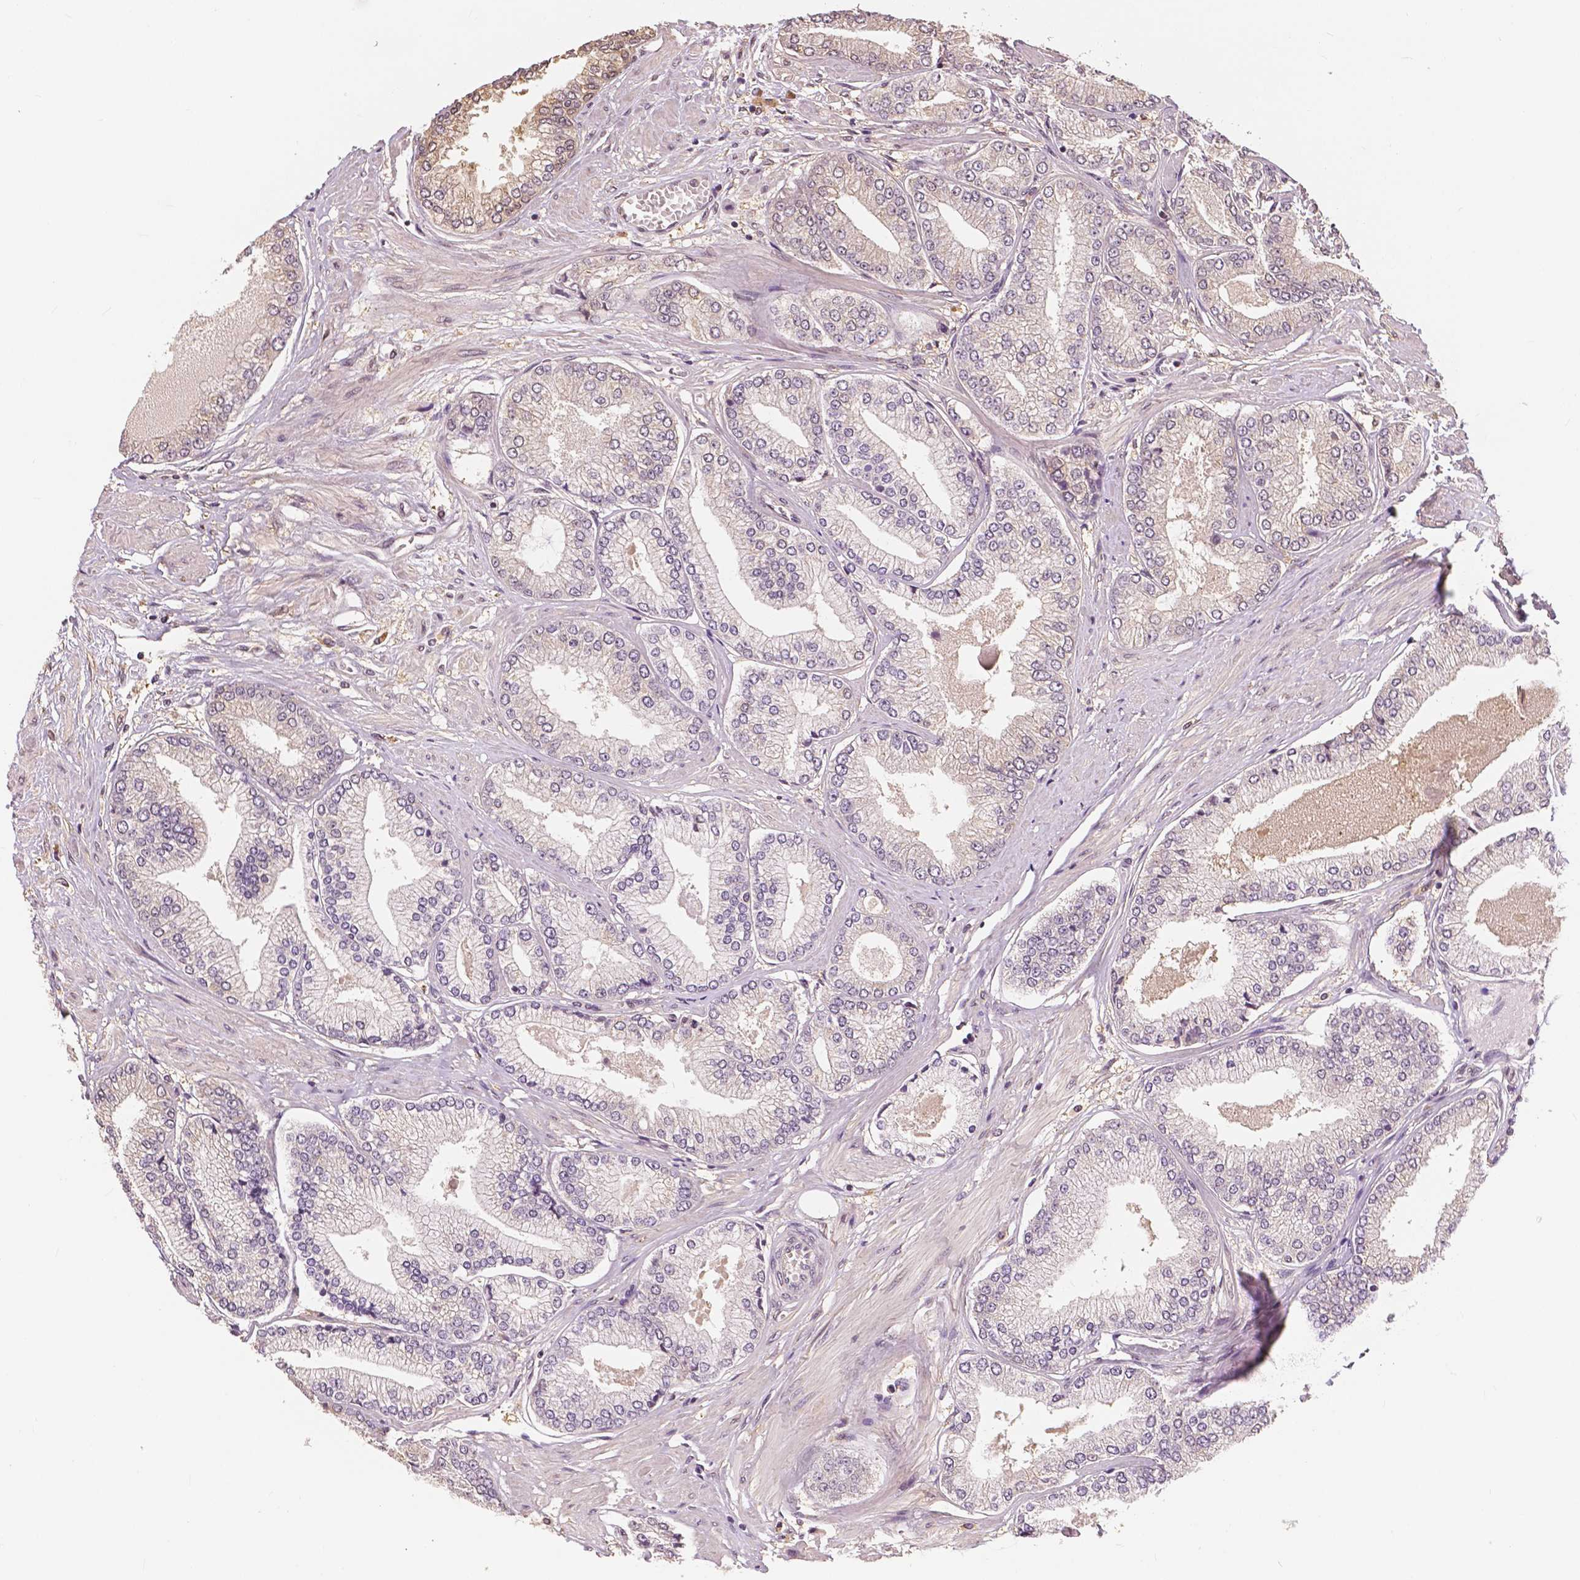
{"staining": {"intensity": "weak", "quantity": "<25%", "location": "cytoplasmic/membranous,nuclear"}, "tissue": "prostate cancer", "cell_type": "Tumor cells", "image_type": "cancer", "snomed": [{"axis": "morphology", "description": "Adenocarcinoma, Low grade"}, {"axis": "topography", "description": "Prostate"}], "caption": "The image shows no staining of tumor cells in prostate cancer (adenocarcinoma (low-grade)). (DAB (3,3'-diaminobenzidine) IHC visualized using brightfield microscopy, high magnification).", "gene": "MAP1LC3B", "patient": {"sex": "male", "age": 55}}